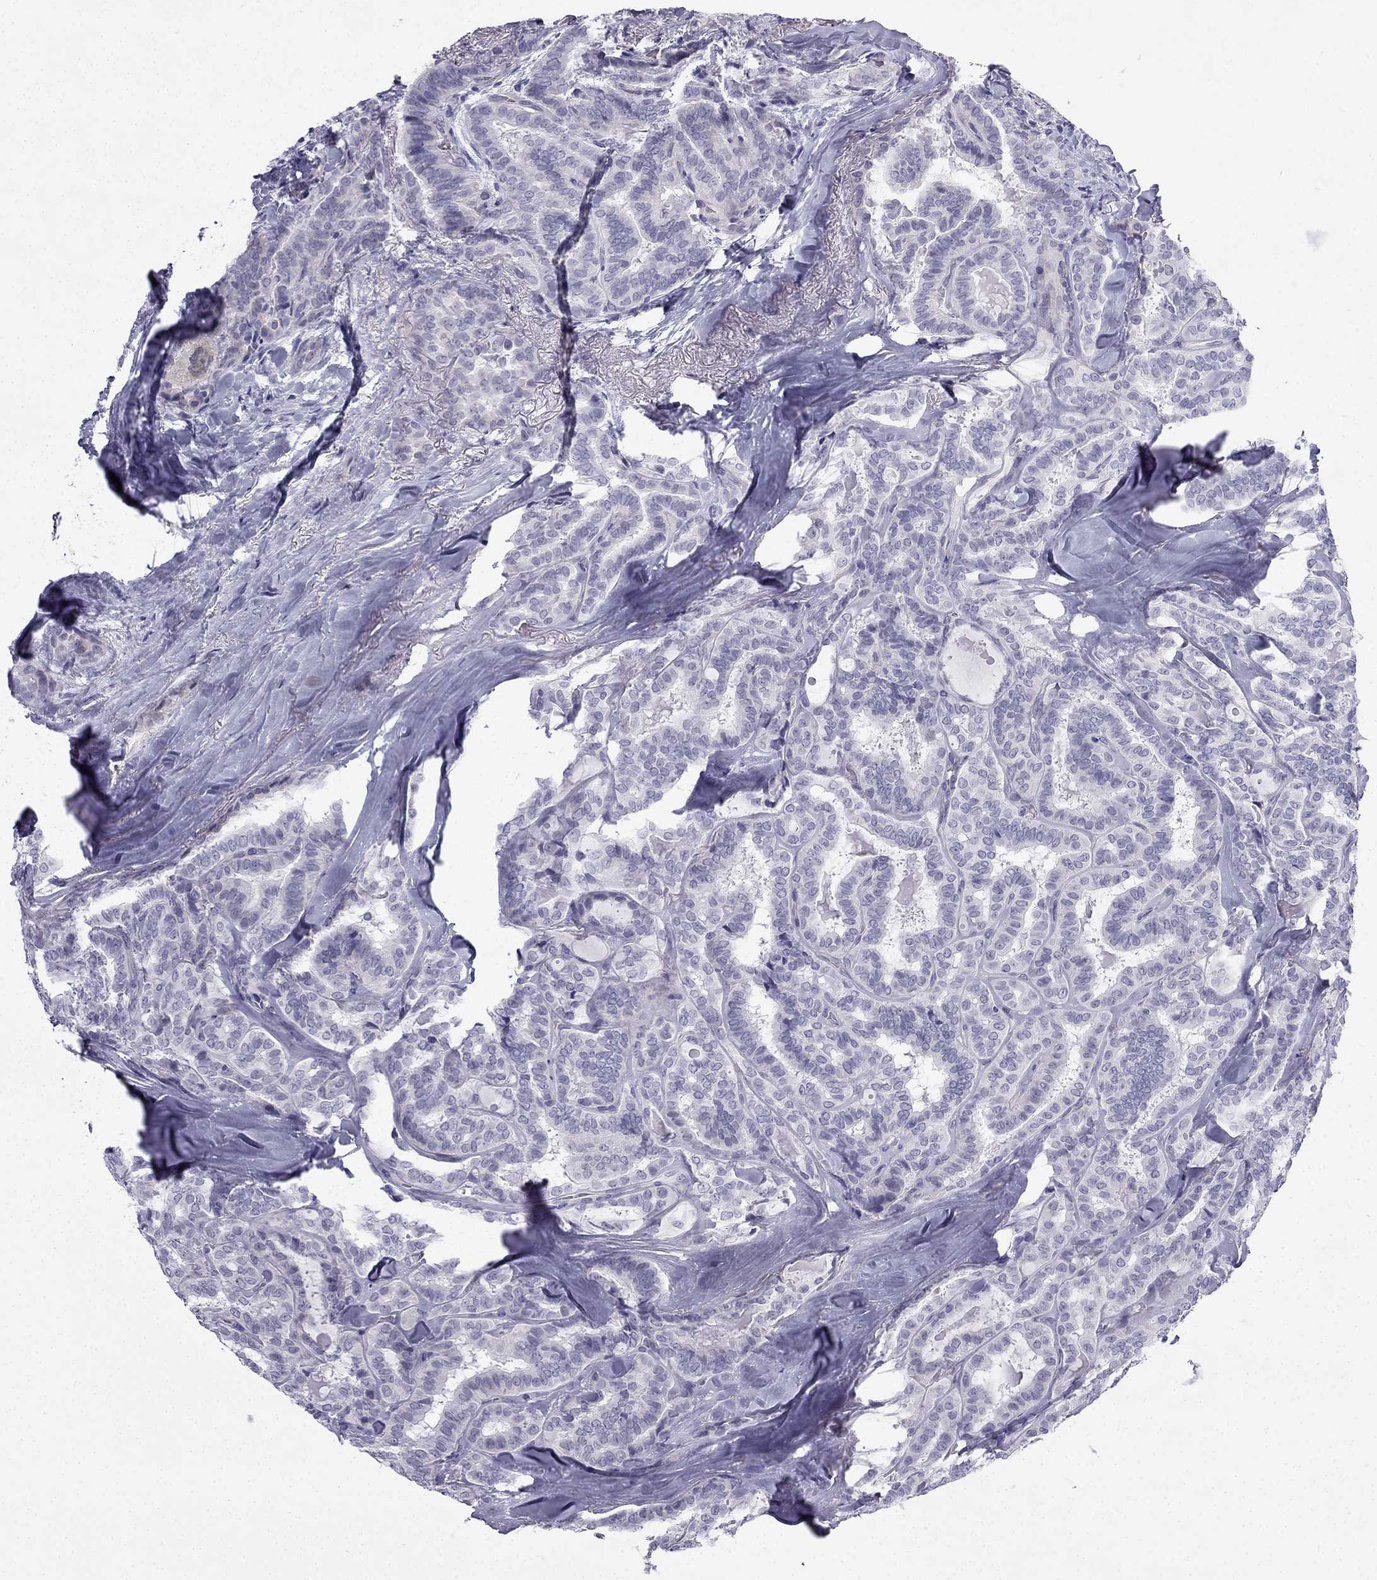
{"staining": {"intensity": "negative", "quantity": "none", "location": "none"}, "tissue": "thyroid cancer", "cell_type": "Tumor cells", "image_type": "cancer", "snomed": [{"axis": "morphology", "description": "Papillary adenocarcinoma, NOS"}, {"axis": "topography", "description": "Thyroid gland"}], "caption": "High power microscopy micrograph of an immunohistochemistry (IHC) histopathology image of thyroid cancer, revealing no significant positivity in tumor cells.", "gene": "CFAP53", "patient": {"sex": "female", "age": 39}}